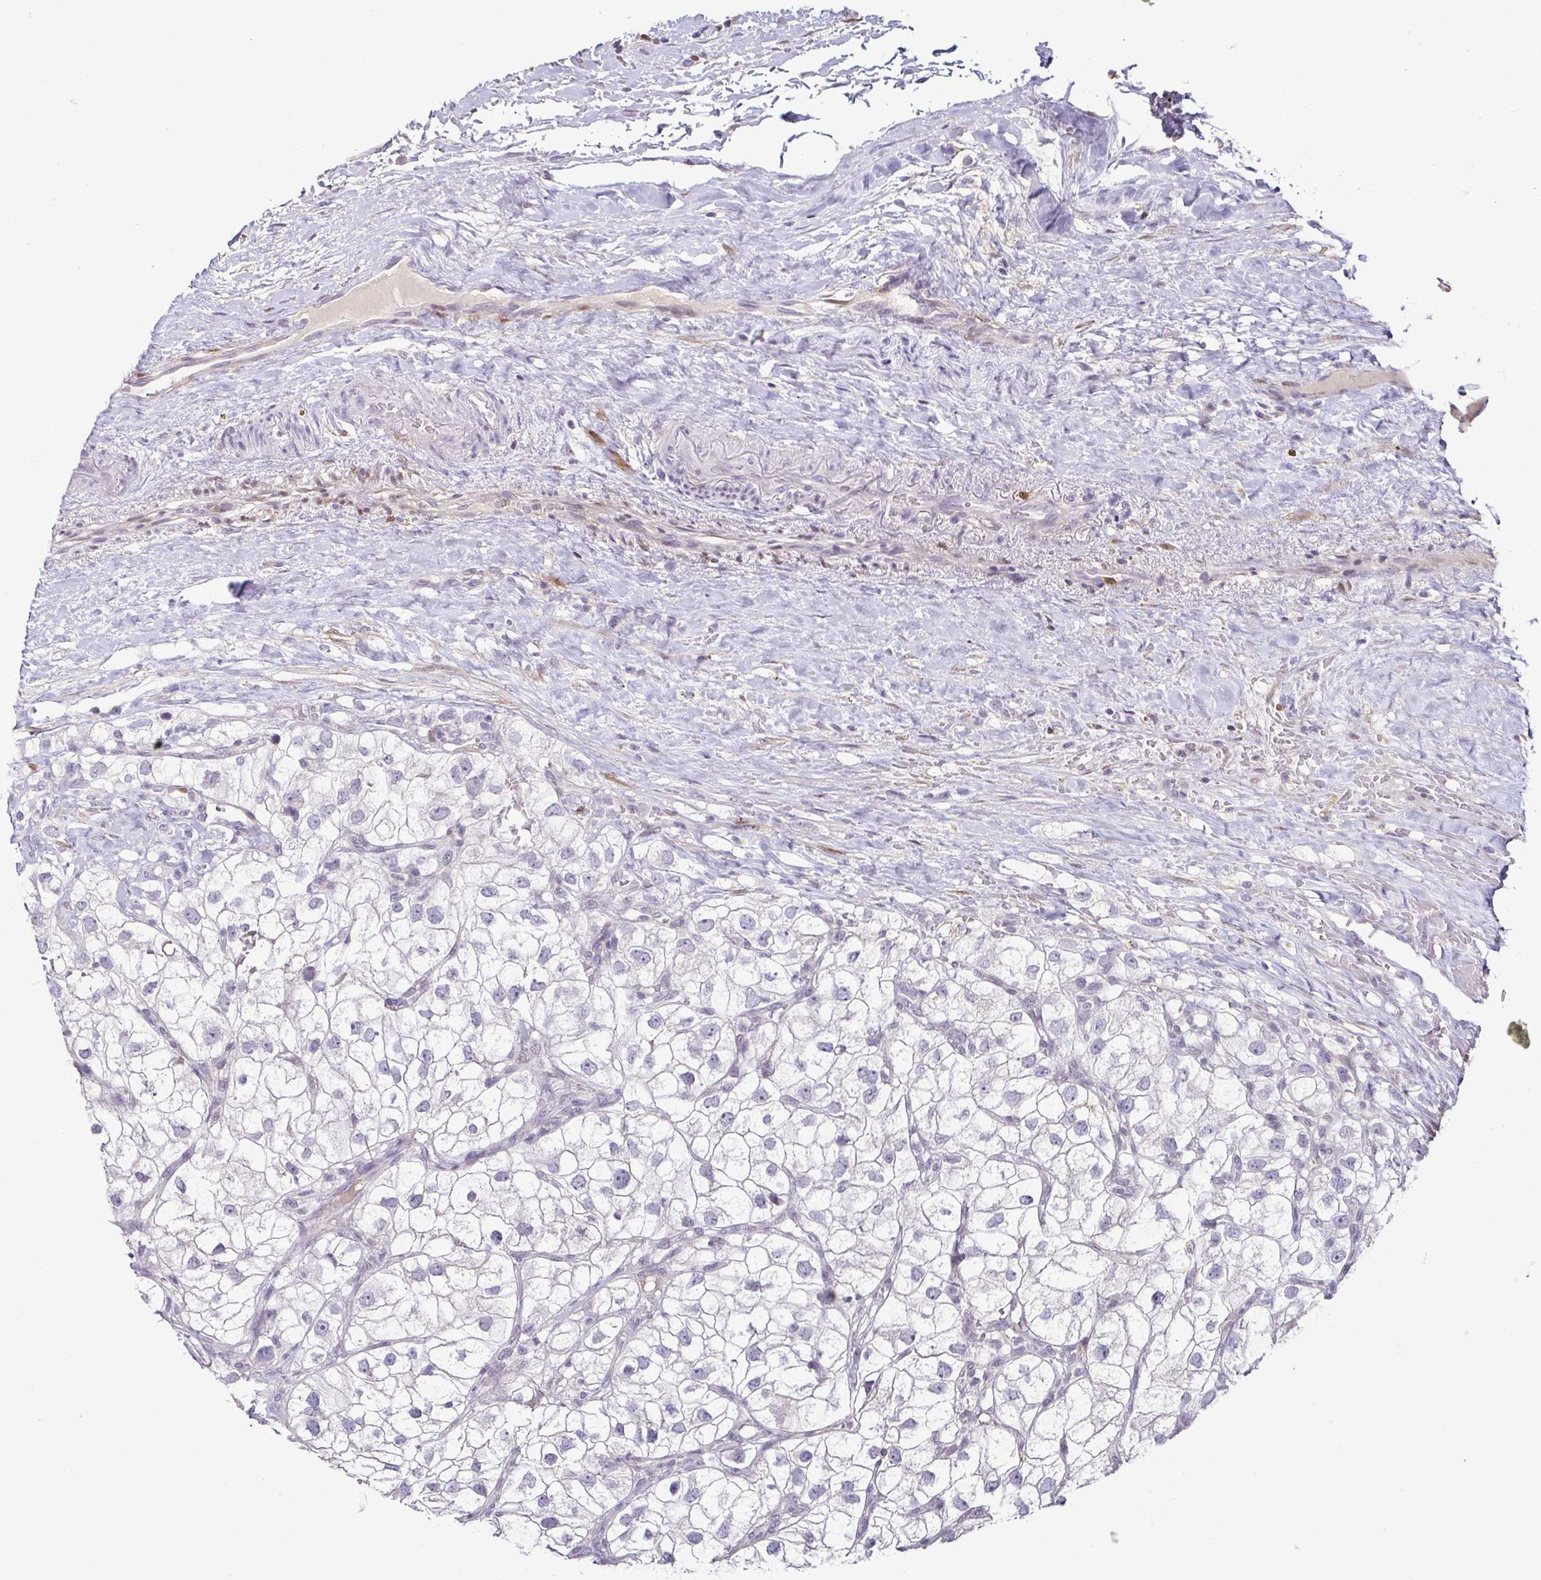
{"staining": {"intensity": "negative", "quantity": "none", "location": "none"}, "tissue": "renal cancer", "cell_type": "Tumor cells", "image_type": "cancer", "snomed": [{"axis": "morphology", "description": "Adenocarcinoma, NOS"}, {"axis": "topography", "description": "Kidney"}], "caption": "The image reveals no significant expression in tumor cells of adenocarcinoma (renal). (DAB (3,3'-diaminobenzidine) immunohistochemistry, high magnification).", "gene": "HOPX", "patient": {"sex": "male", "age": 59}}